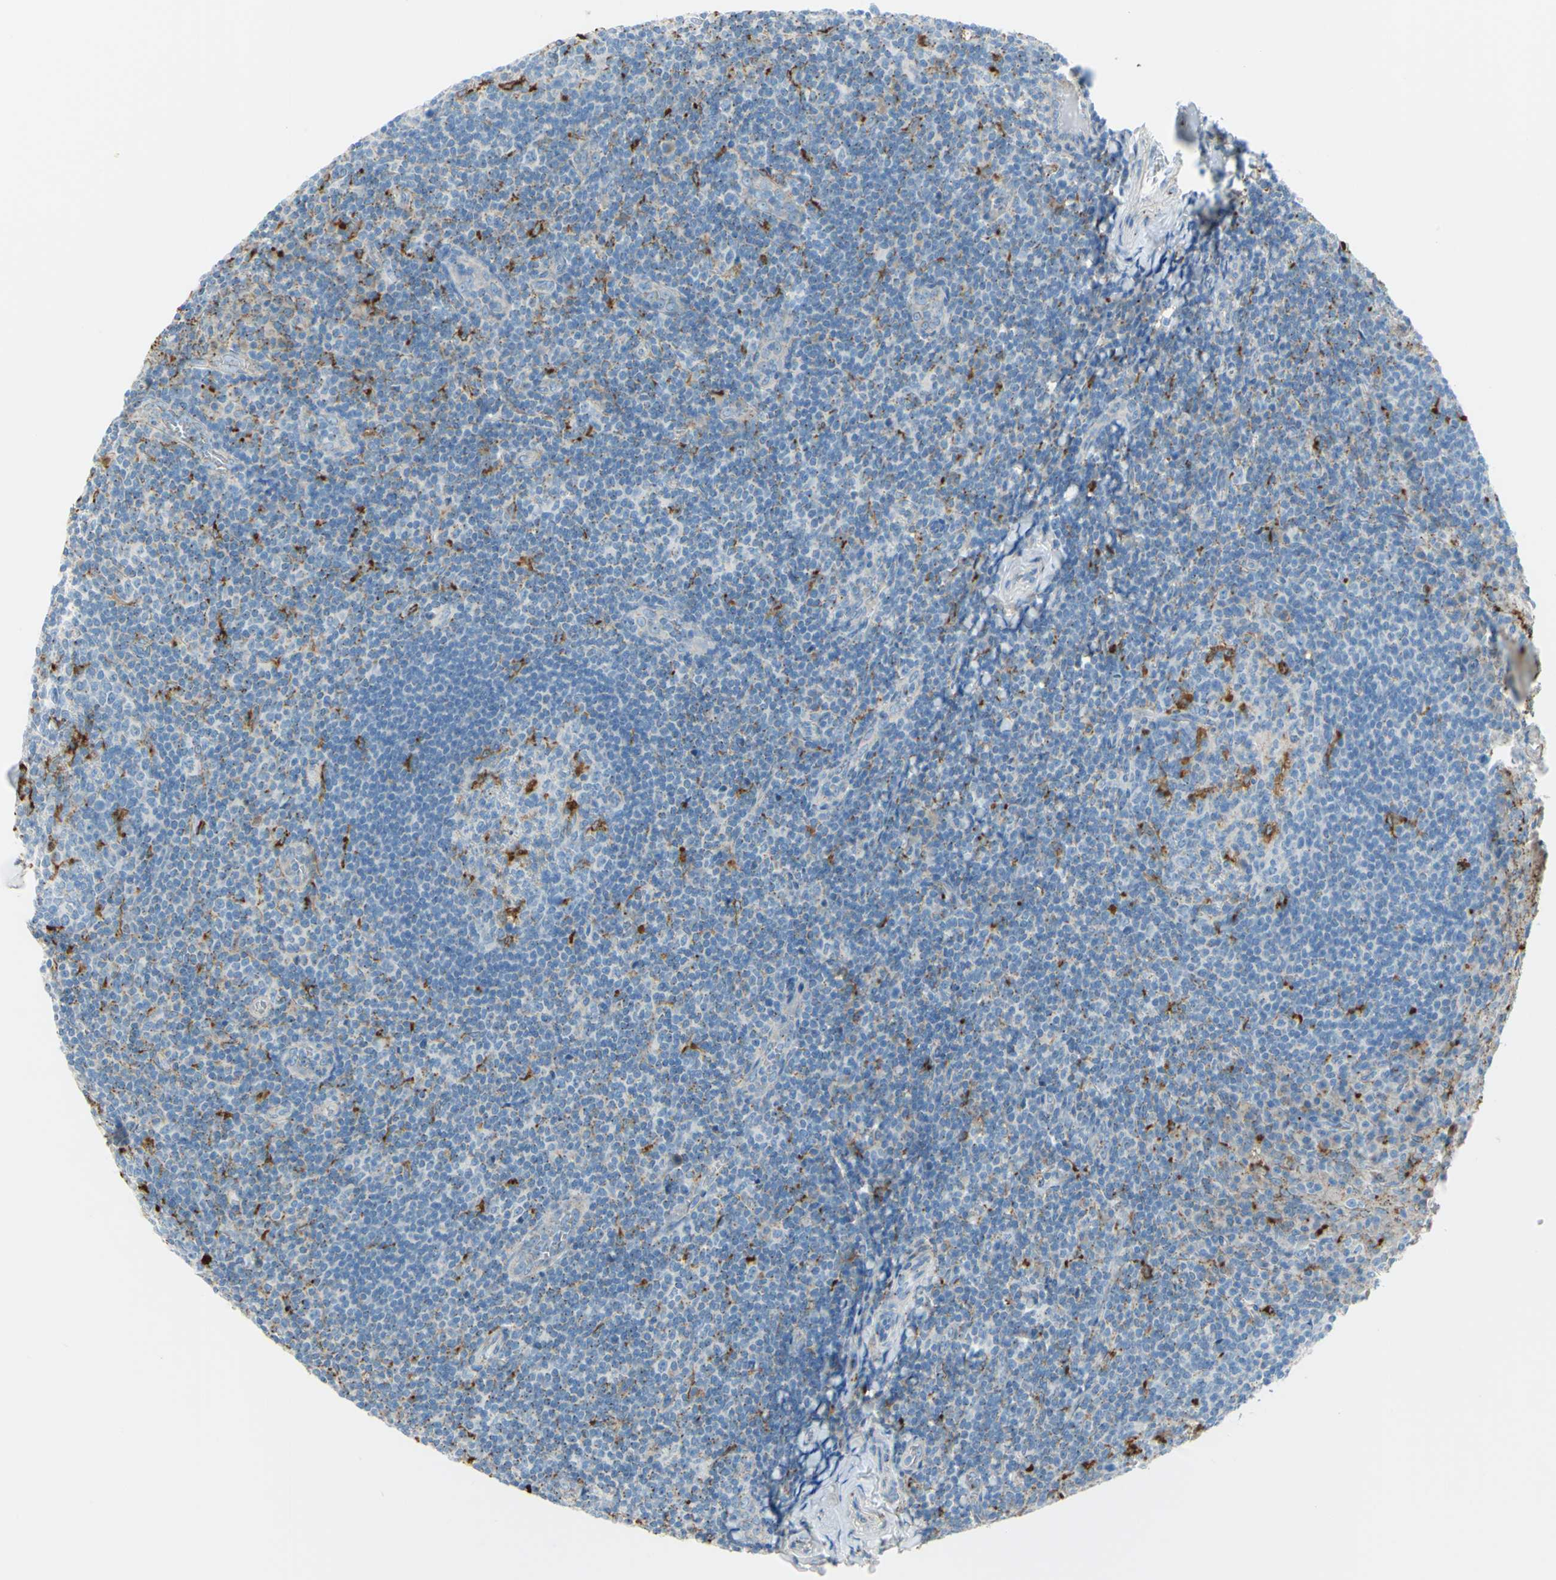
{"staining": {"intensity": "moderate", "quantity": "<25%", "location": "cytoplasmic/membranous"}, "tissue": "tonsil", "cell_type": "Germinal center cells", "image_type": "normal", "snomed": [{"axis": "morphology", "description": "Normal tissue, NOS"}, {"axis": "topography", "description": "Tonsil"}], "caption": "Protein staining displays moderate cytoplasmic/membranous expression in approximately <25% of germinal center cells in benign tonsil. The protein of interest is shown in brown color, while the nuclei are stained blue.", "gene": "CTSD", "patient": {"sex": "male", "age": 31}}